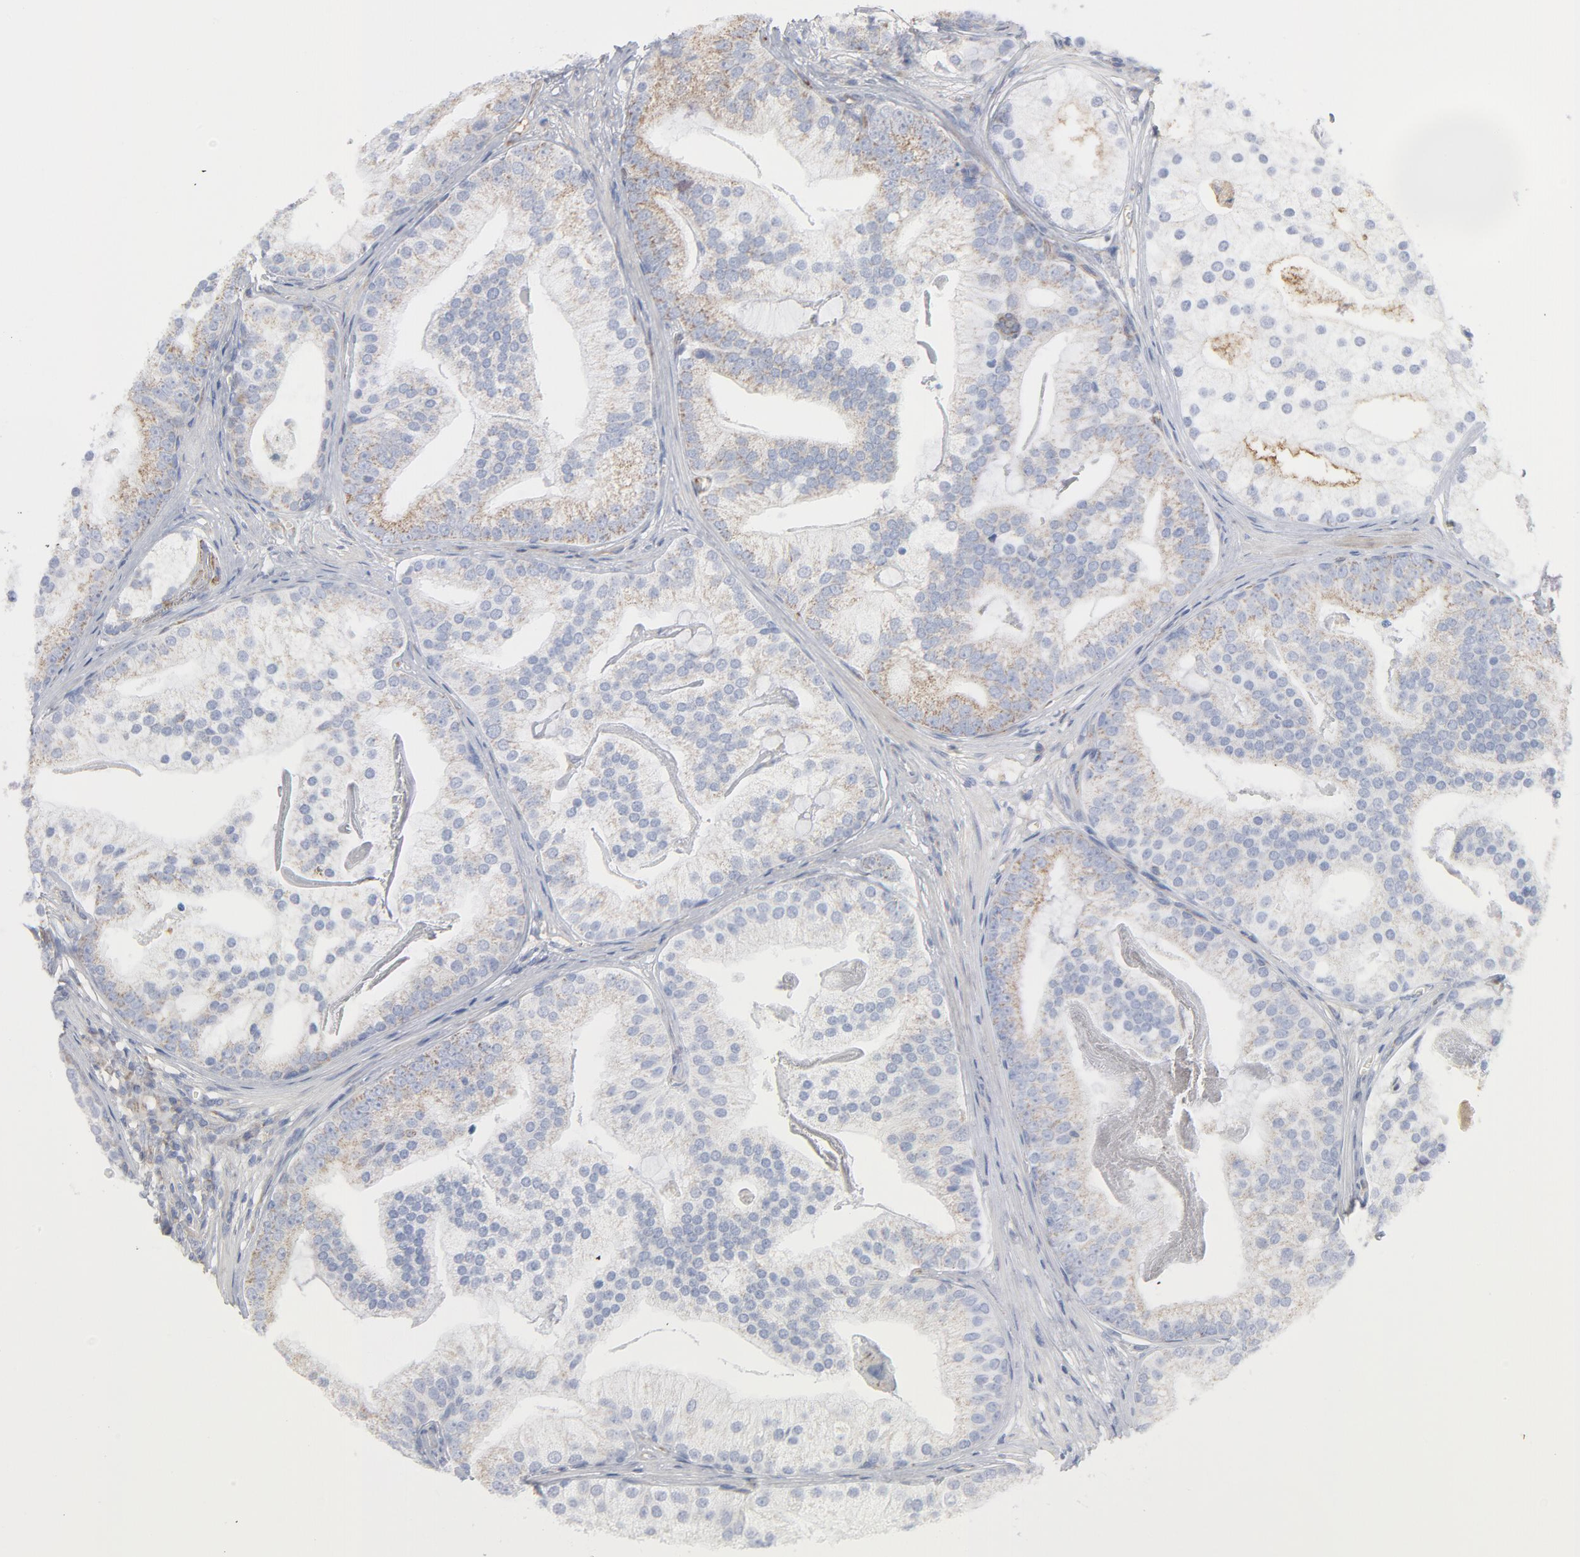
{"staining": {"intensity": "weak", "quantity": ">75%", "location": "cytoplasmic/membranous"}, "tissue": "prostate cancer", "cell_type": "Tumor cells", "image_type": "cancer", "snomed": [{"axis": "morphology", "description": "Adenocarcinoma, Low grade"}, {"axis": "topography", "description": "Prostate"}], "caption": "A high-resolution image shows immunohistochemistry (IHC) staining of prostate cancer (adenocarcinoma (low-grade)), which shows weak cytoplasmic/membranous staining in about >75% of tumor cells.", "gene": "OXA1L", "patient": {"sex": "male", "age": 58}}